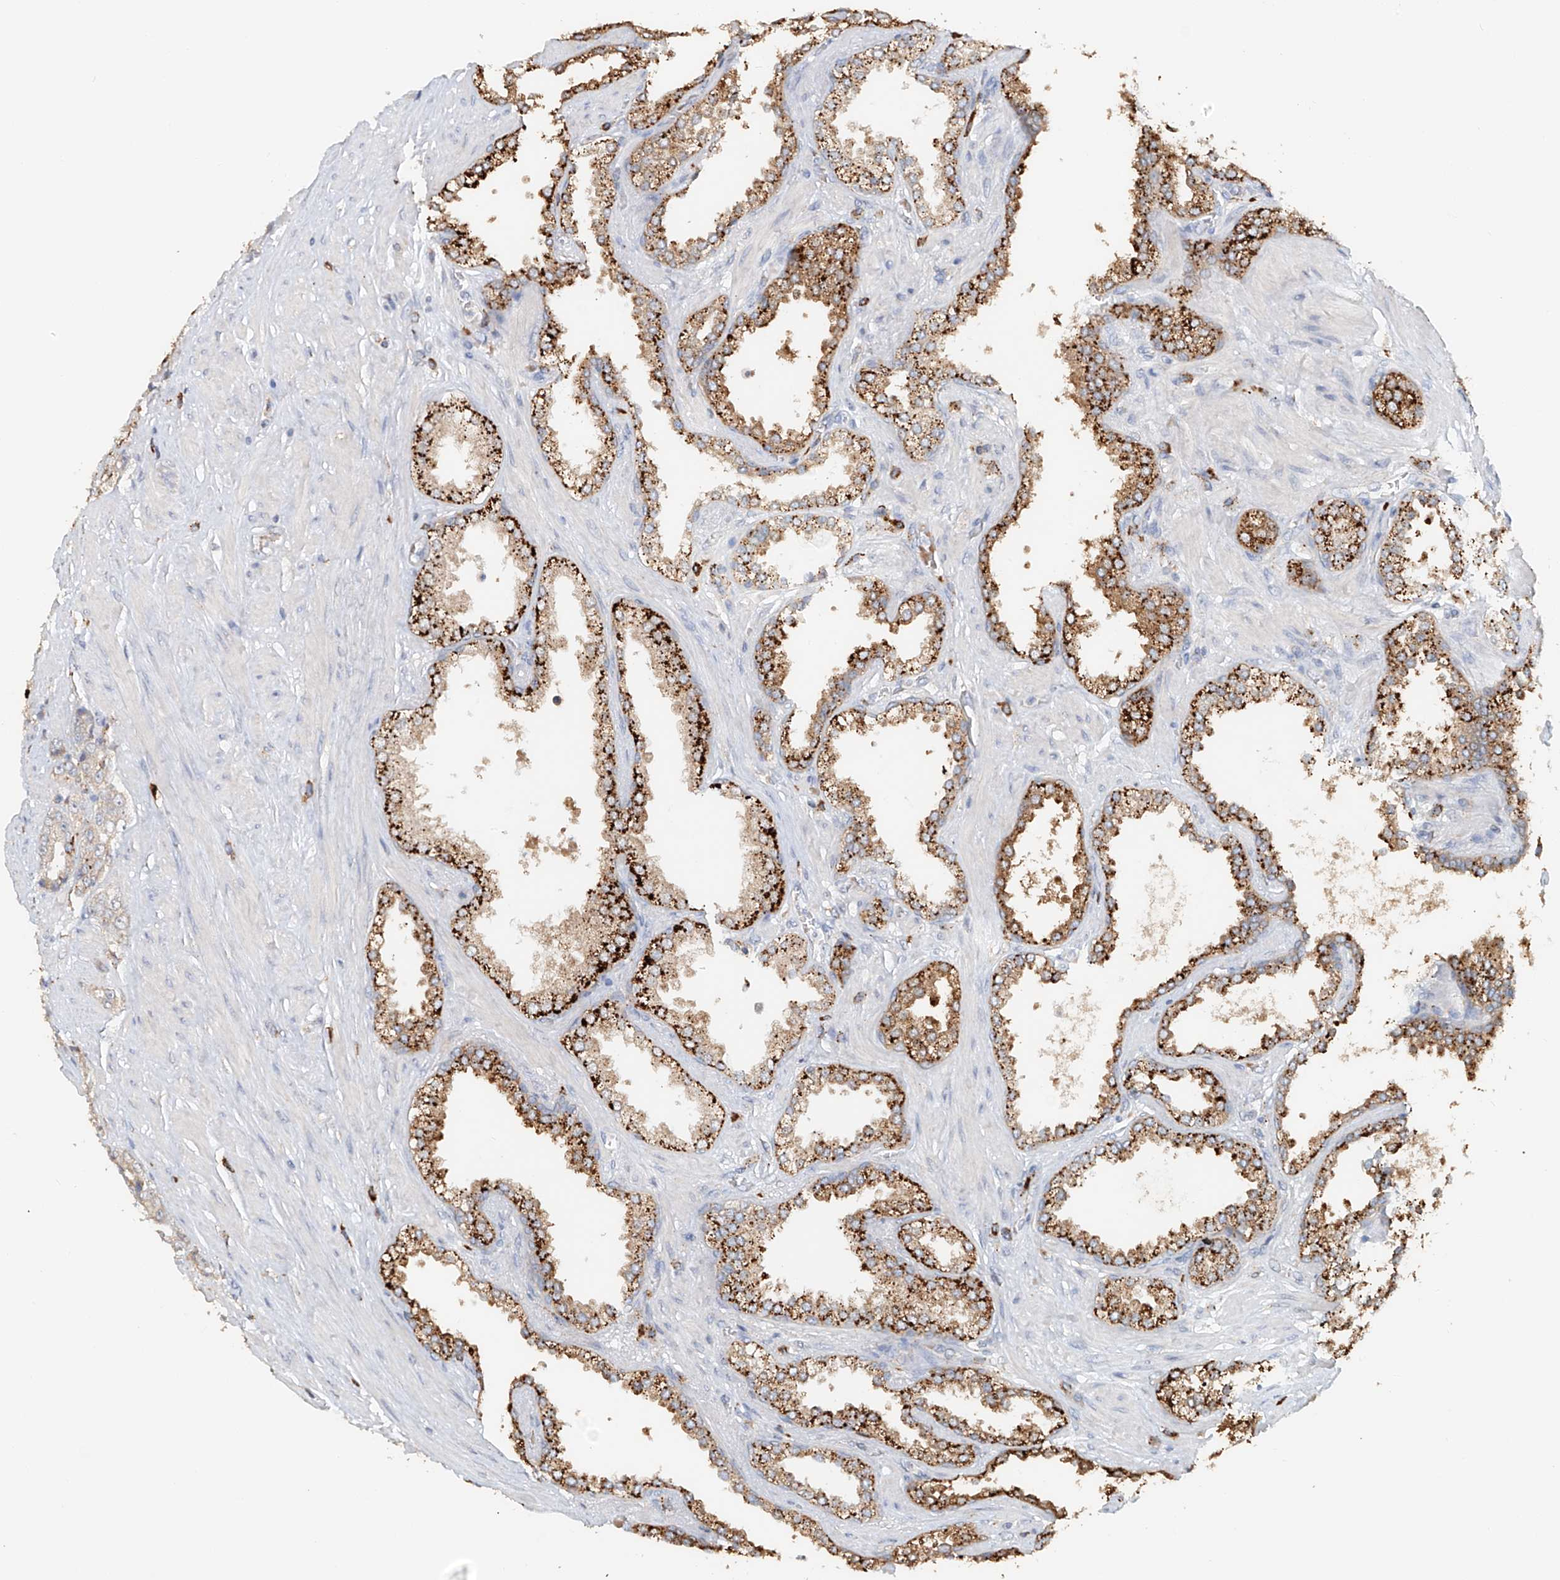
{"staining": {"intensity": "strong", "quantity": "25%-75%", "location": "cytoplasmic/membranous"}, "tissue": "prostate cancer", "cell_type": "Tumor cells", "image_type": "cancer", "snomed": [{"axis": "morphology", "description": "Adenocarcinoma, High grade"}, {"axis": "topography", "description": "Prostate"}], "caption": "Prostate cancer stained with a brown dye demonstrates strong cytoplasmic/membranous positive positivity in approximately 25%-75% of tumor cells.", "gene": "TRIM47", "patient": {"sex": "male", "age": 61}}